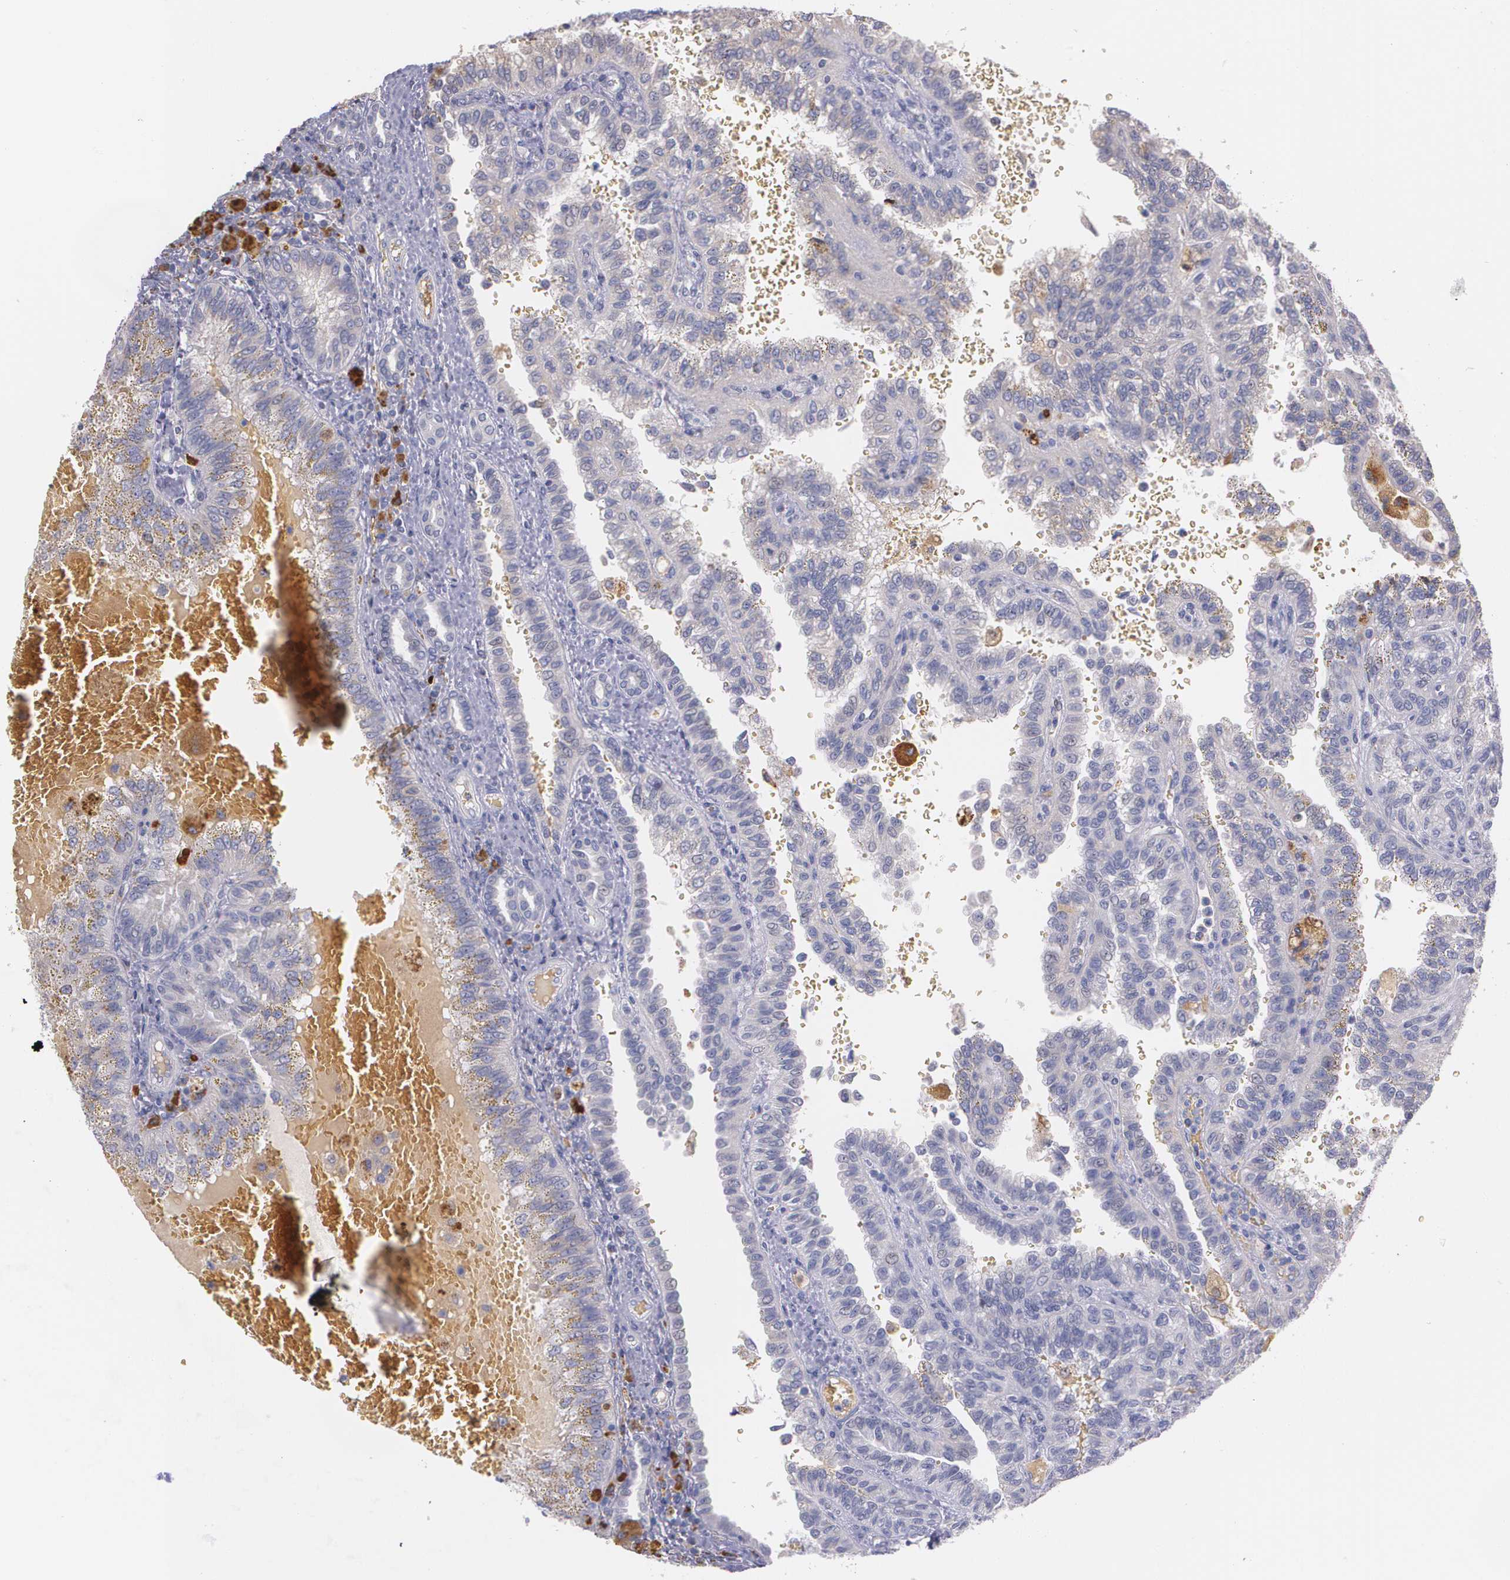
{"staining": {"intensity": "weak", "quantity": "<25%", "location": "cytoplasmic/membranous"}, "tissue": "renal cancer", "cell_type": "Tumor cells", "image_type": "cancer", "snomed": [{"axis": "morphology", "description": "Inflammation, NOS"}, {"axis": "morphology", "description": "Adenocarcinoma, NOS"}, {"axis": "topography", "description": "Kidney"}], "caption": "This is an IHC photomicrograph of adenocarcinoma (renal). There is no staining in tumor cells.", "gene": "AMBP", "patient": {"sex": "male", "age": 68}}